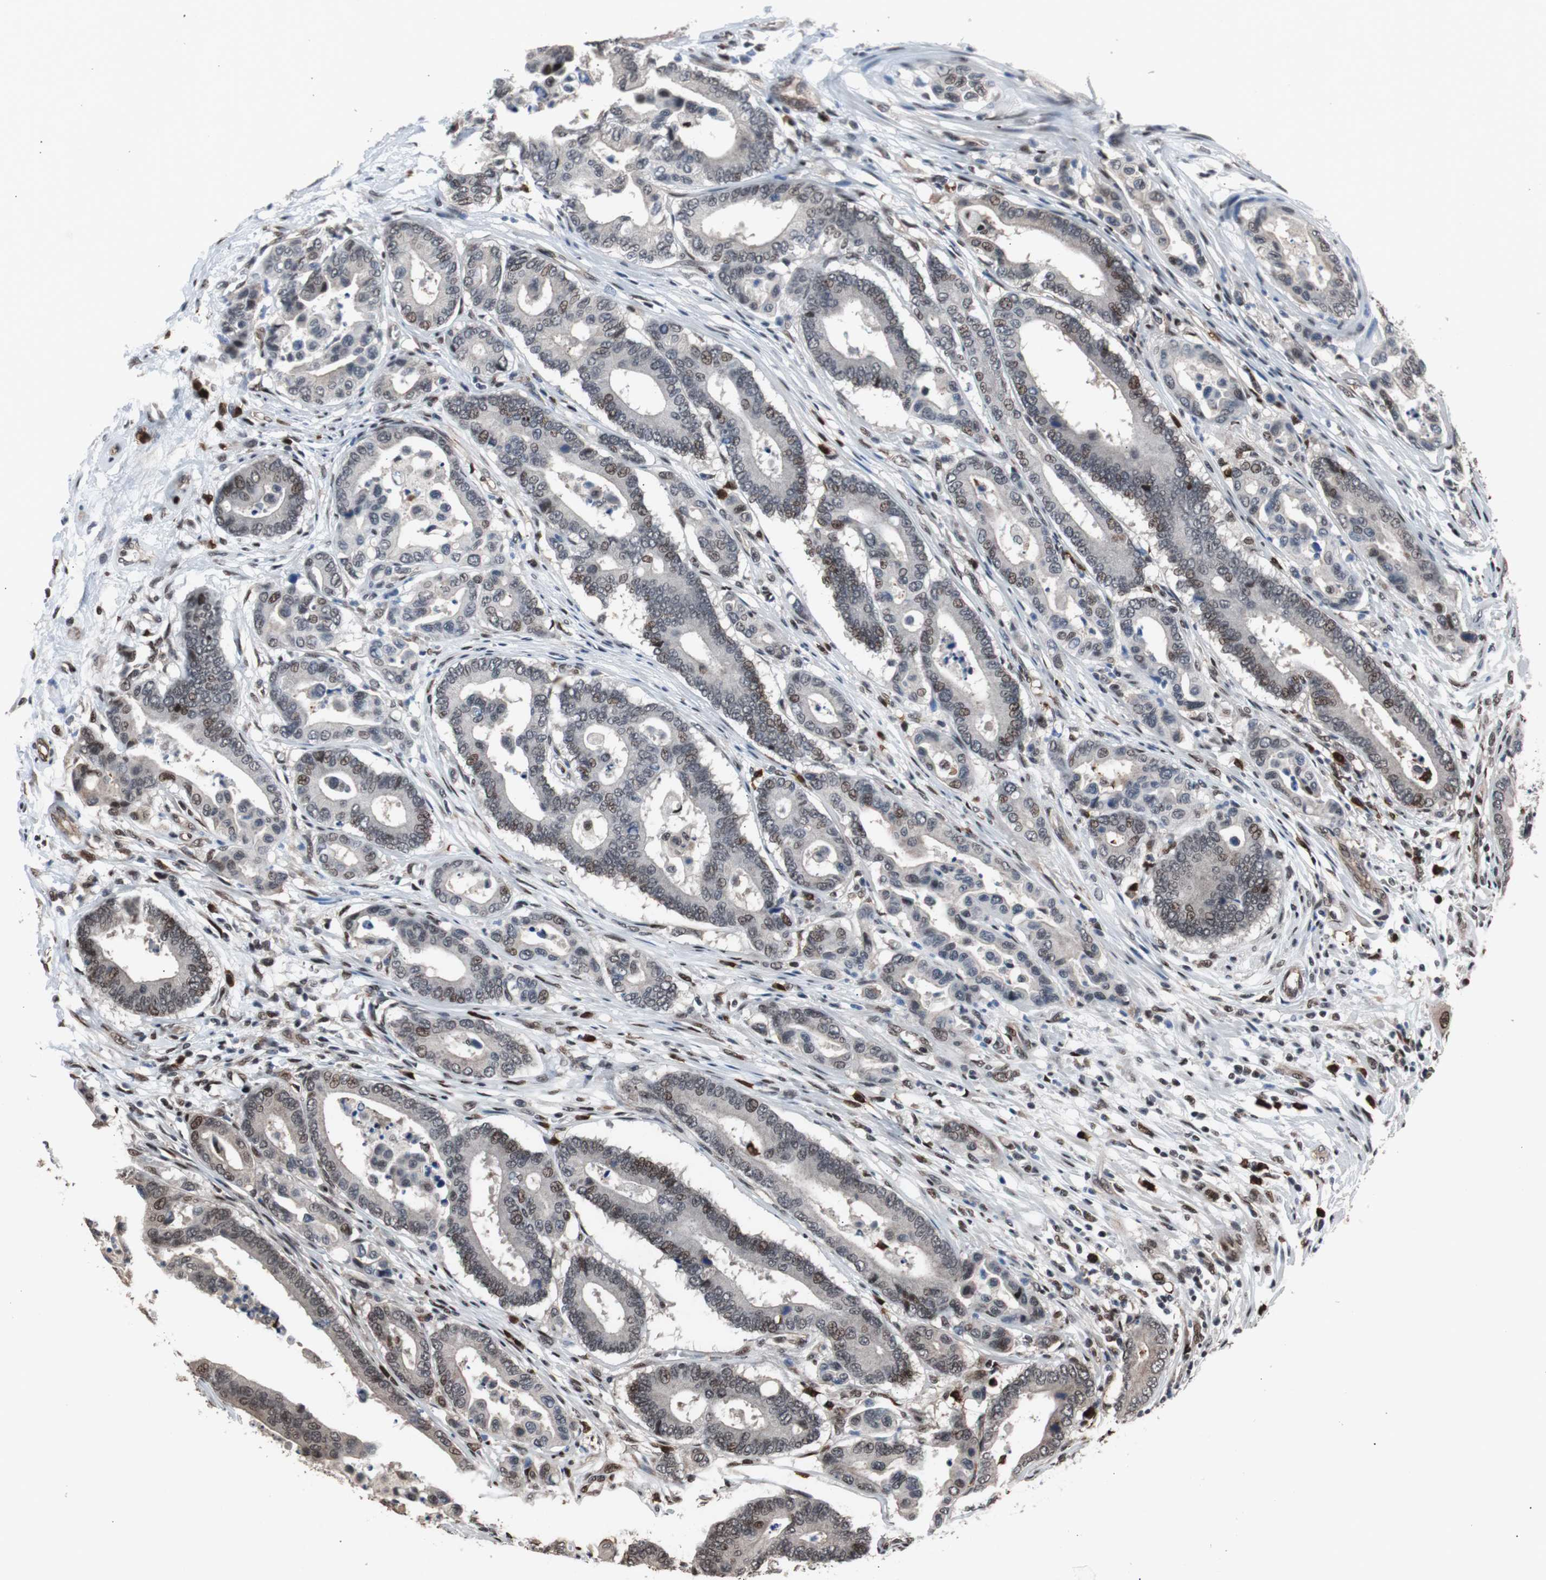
{"staining": {"intensity": "moderate", "quantity": "25%-75%", "location": "nuclear"}, "tissue": "colorectal cancer", "cell_type": "Tumor cells", "image_type": "cancer", "snomed": [{"axis": "morphology", "description": "Normal tissue, NOS"}, {"axis": "morphology", "description": "Adenocarcinoma, NOS"}, {"axis": "topography", "description": "Colon"}], "caption": "Human colorectal cancer stained with a brown dye demonstrates moderate nuclear positive staining in about 25%-75% of tumor cells.", "gene": "POGZ", "patient": {"sex": "male", "age": 82}}